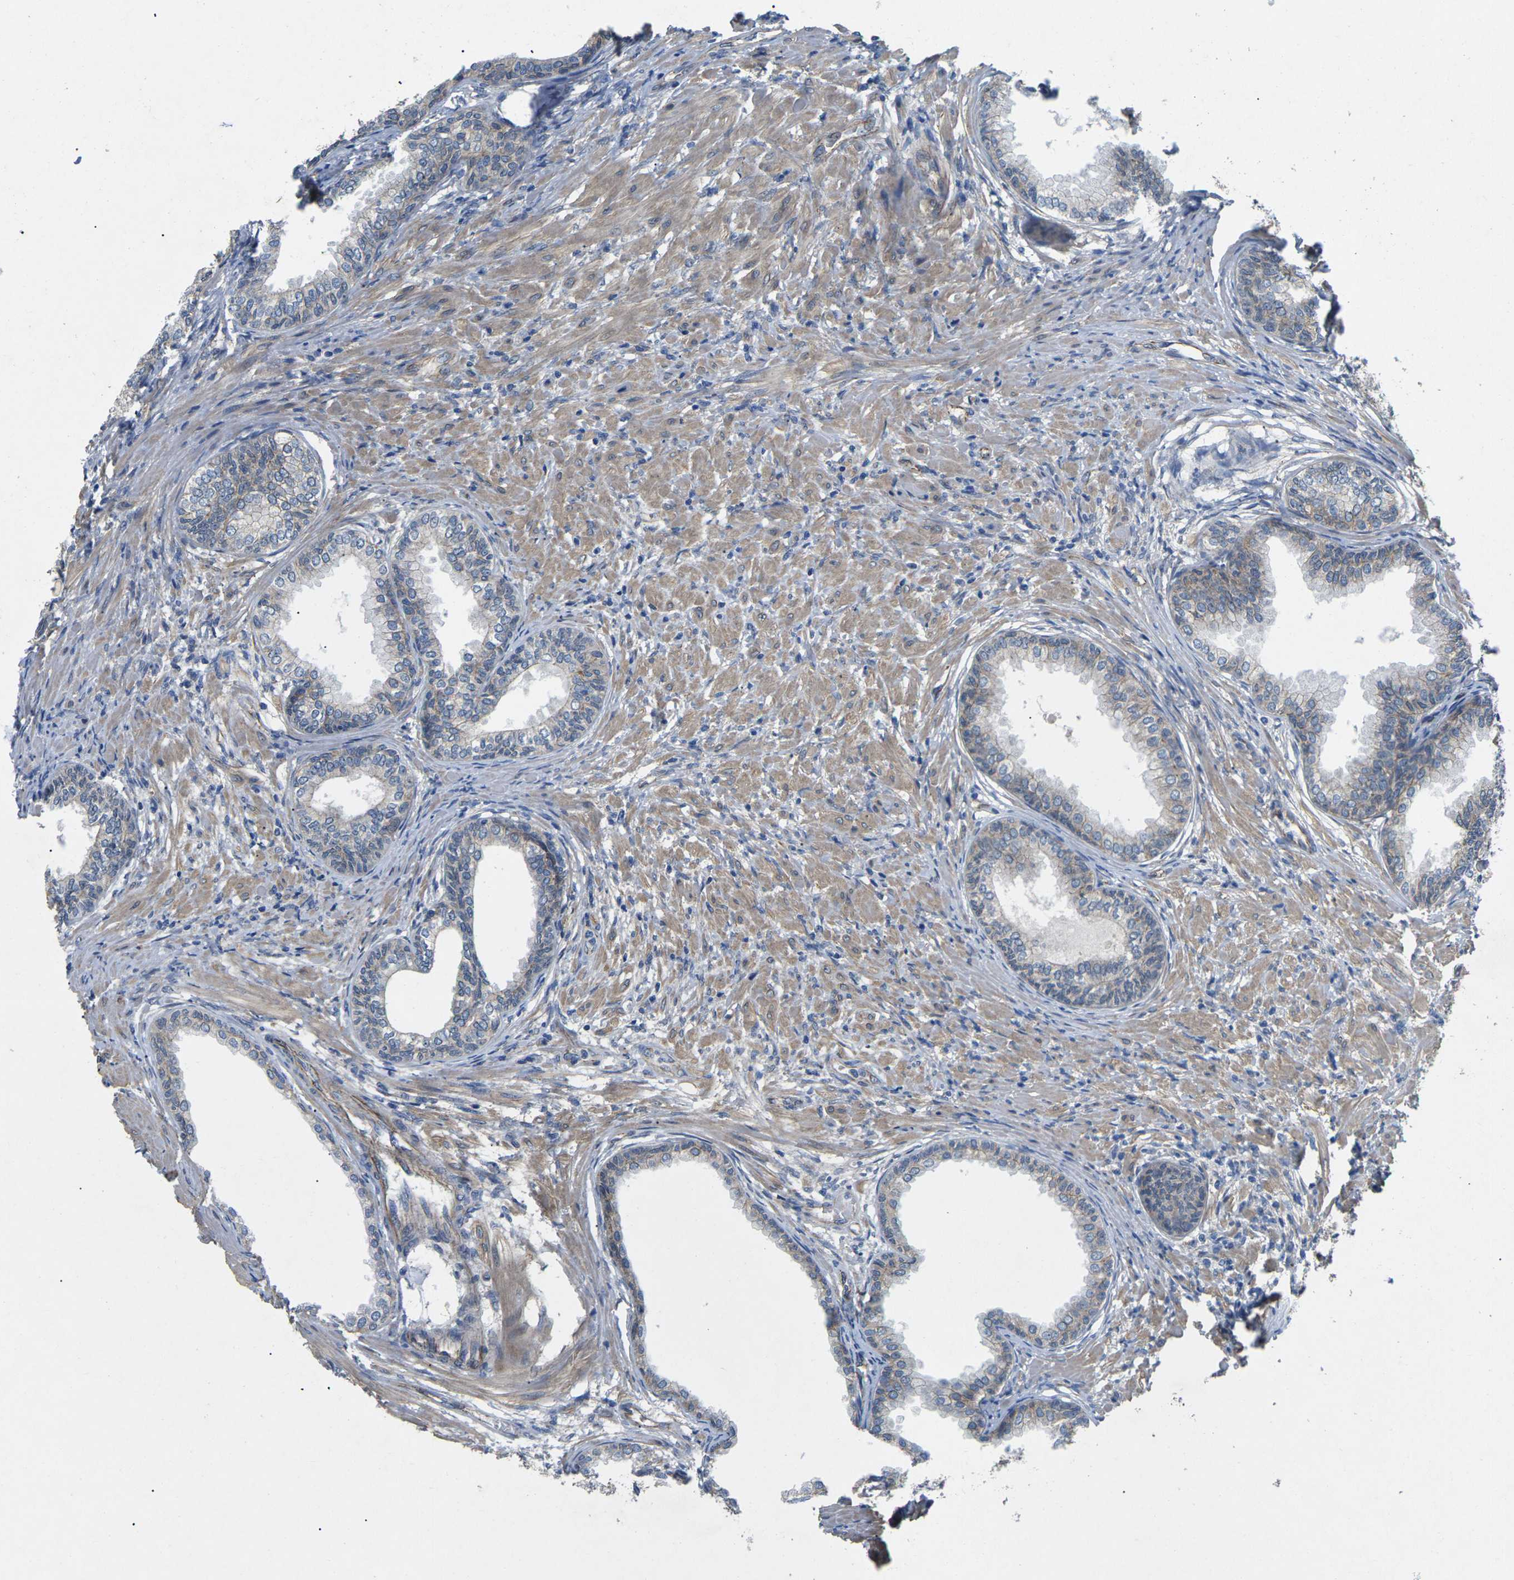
{"staining": {"intensity": "moderate", "quantity": "25%-75%", "location": "cytoplasmic/membranous"}, "tissue": "prostate", "cell_type": "Glandular cells", "image_type": "normal", "snomed": [{"axis": "morphology", "description": "Normal tissue, NOS"}, {"axis": "topography", "description": "Prostate"}], "caption": "Brown immunohistochemical staining in benign prostate displays moderate cytoplasmic/membranous expression in about 25%-75% of glandular cells.", "gene": "CTNND1", "patient": {"sex": "male", "age": 76}}